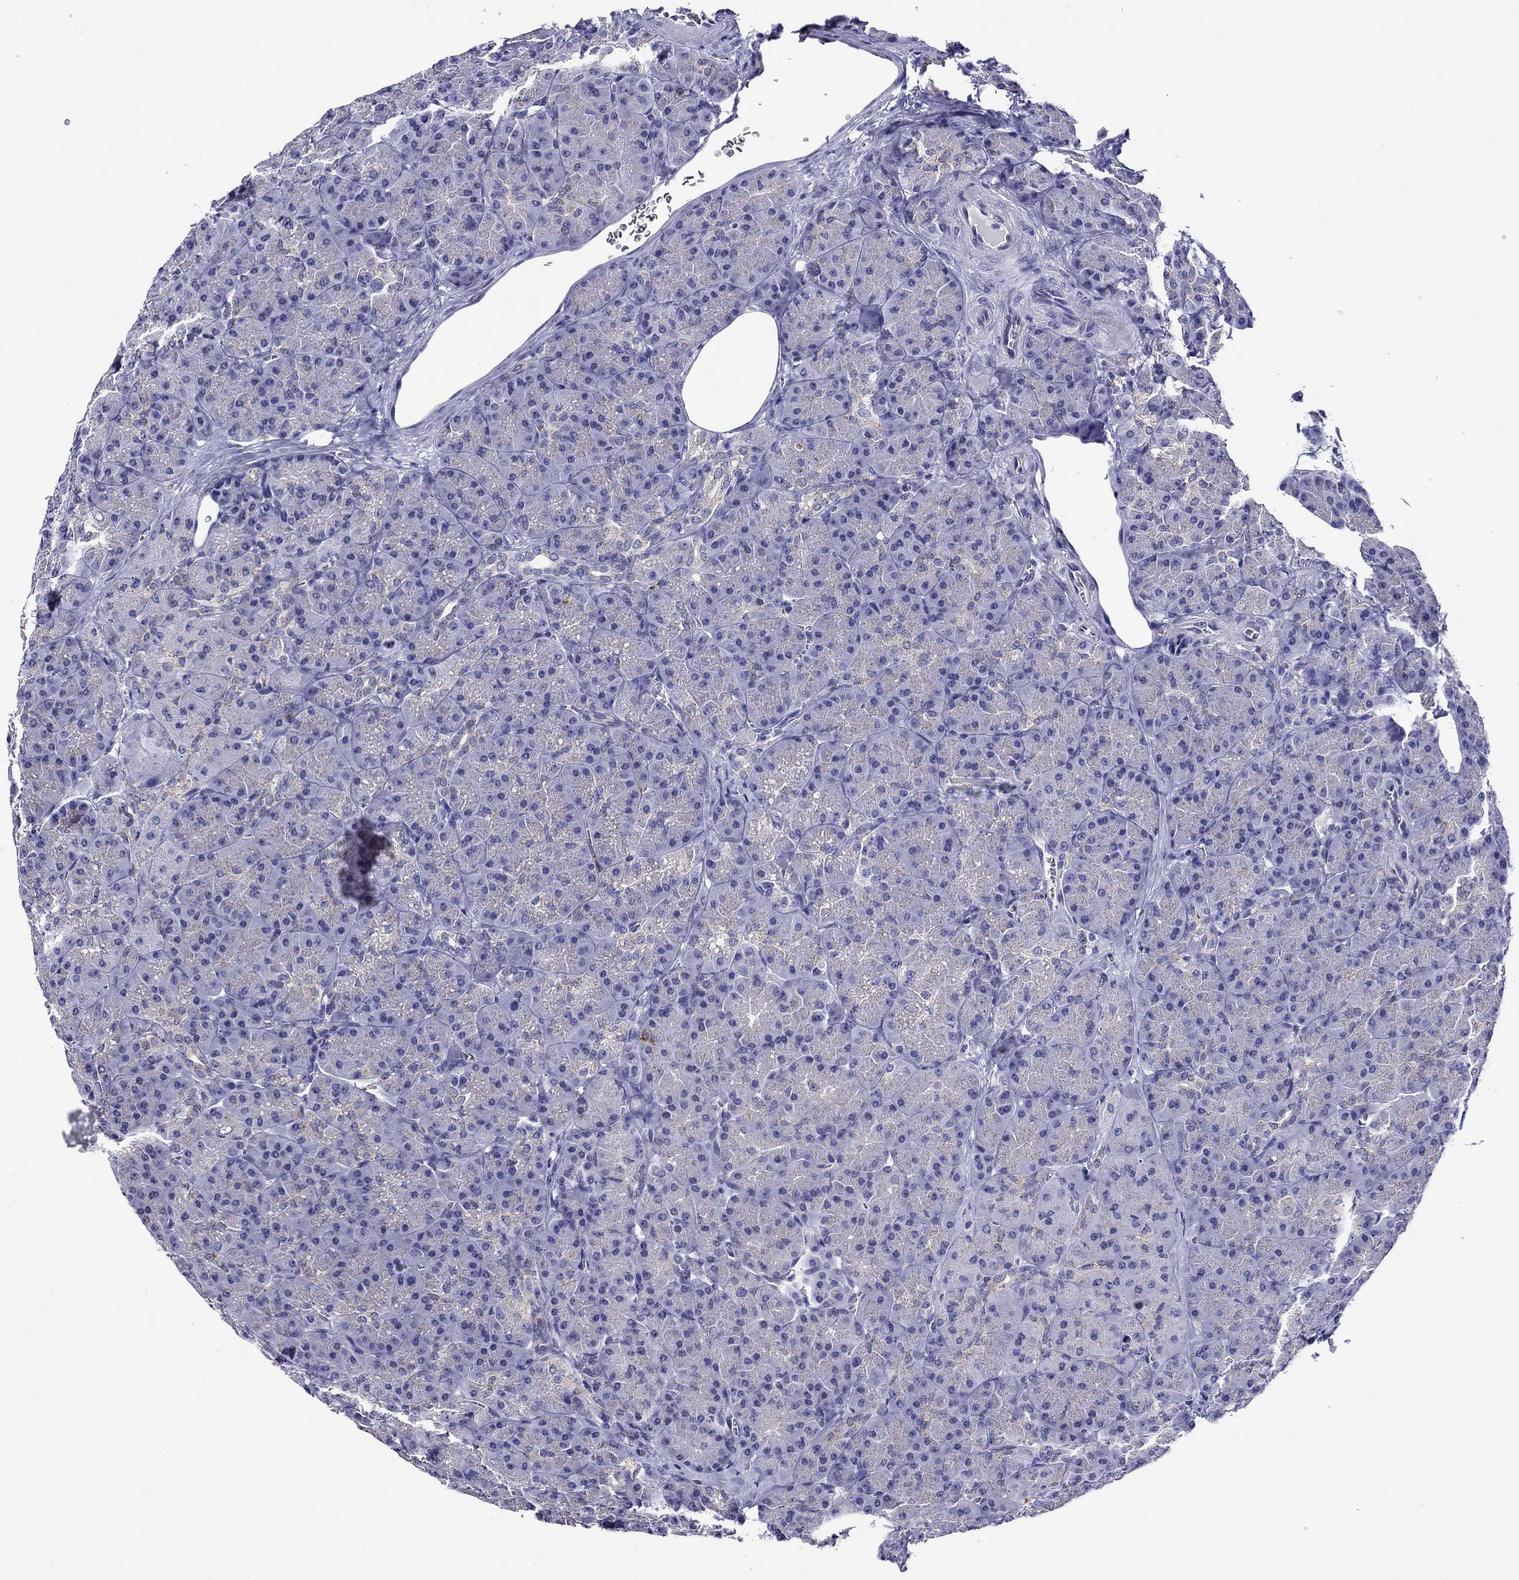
{"staining": {"intensity": "negative", "quantity": "none", "location": "none"}, "tissue": "pancreas", "cell_type": "Exocrine glandular cells", "image_type": "normal", "snomed": [{"axis": "morphology", "description": "Normal tissue, NOS"}, {"axis": "topography", "description": "Pancreas"}], "caption": "Immunohistochemistry photomicrograph of normal pancreas: human pancreas stained with DAB (3,3'-diaminobenzidine) exhibits no significant protein positivity in exocrine glandular cells.", "gene": "SCG2", "patient": {"sex": "male", "age": 57}}